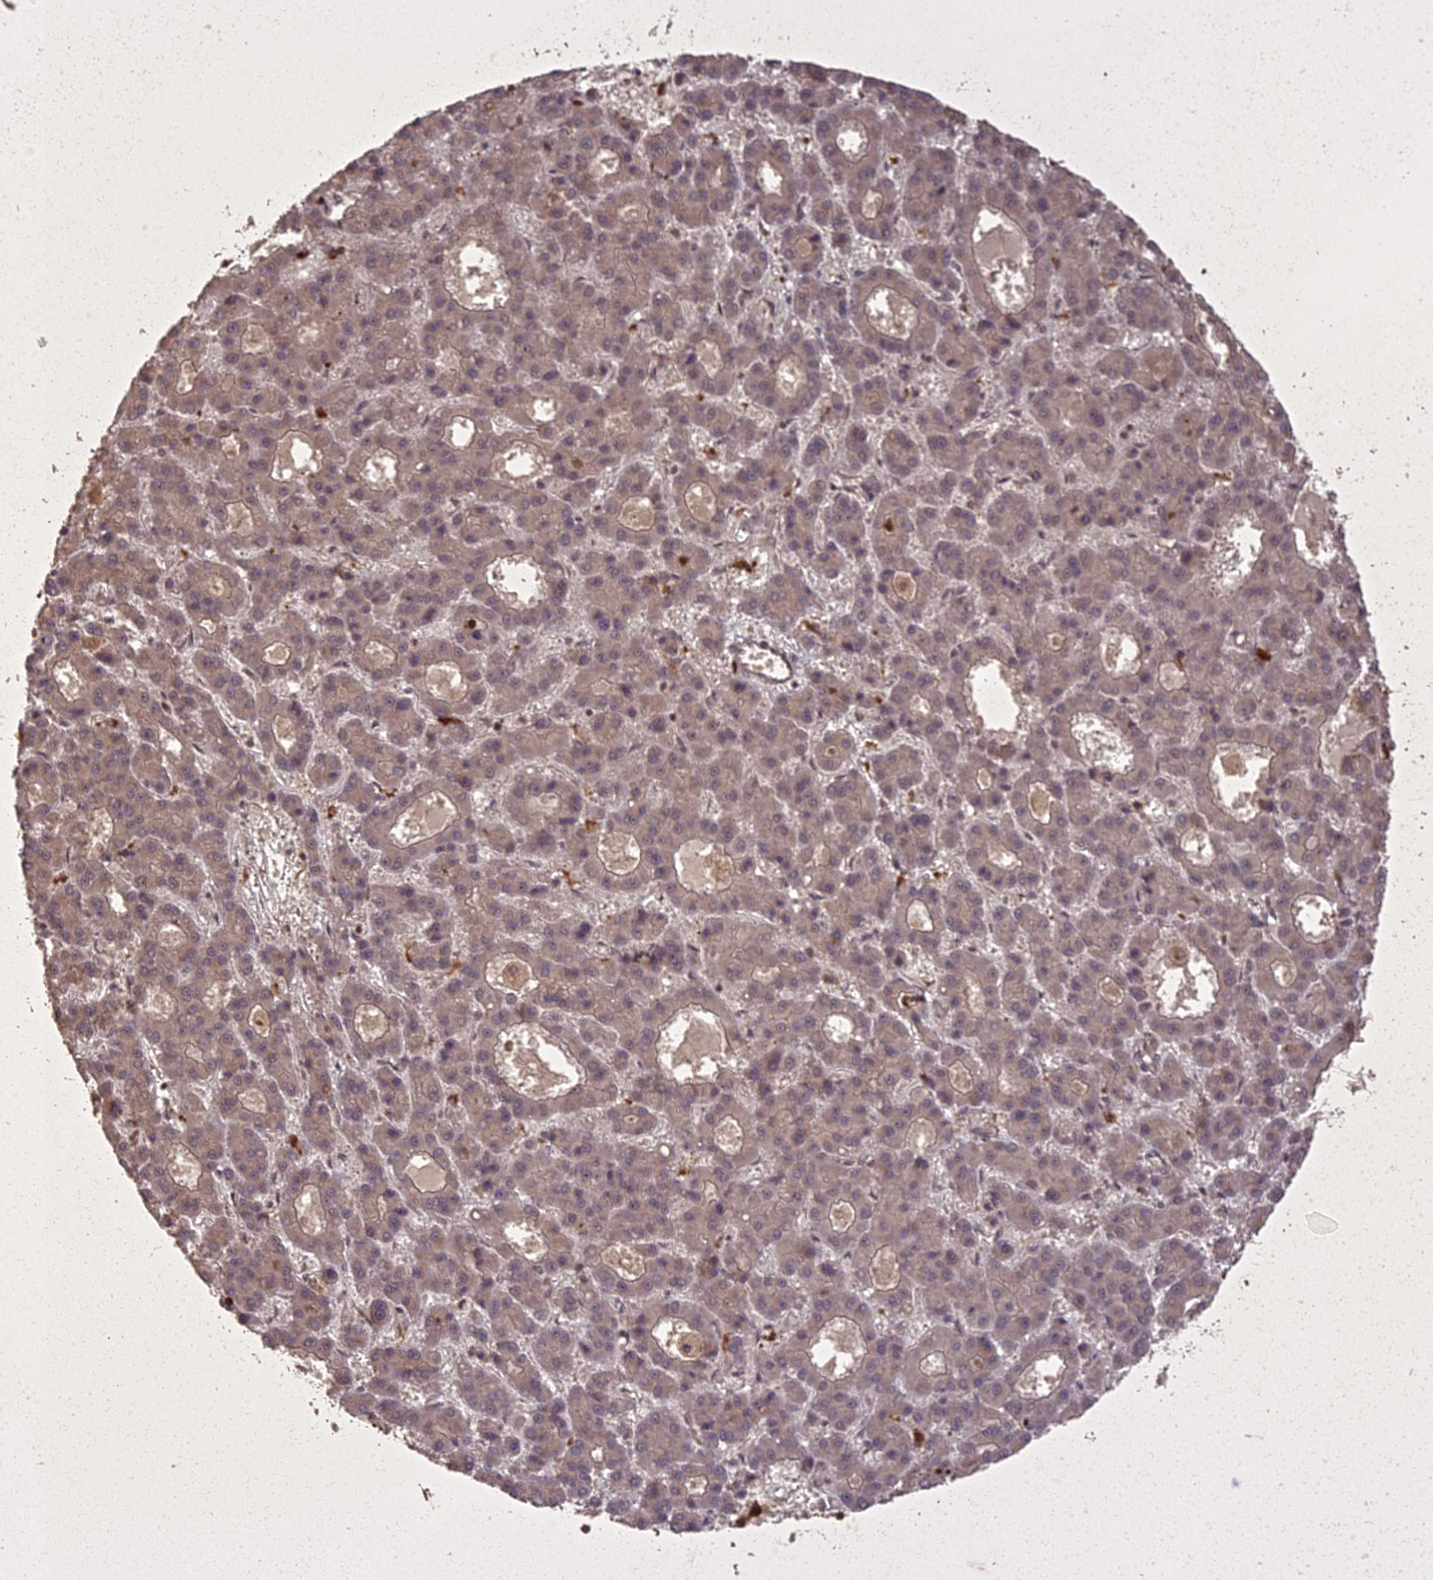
{"staining": {"intensity": "weak", "quantity": "25%-75%", "location": "cytoplasmic/membranous,nuclear"}, "tissue": "liver cancer", "cell_type": "Tumor cells", "image_type": "cancer", "snomed": [{"axis": "morphology", "description": "Carcinoma, Hepatocellular, NOS"}, {"axis": "topography", "description": "Liver"}], "caption": "Protein staining by immunohistochemistry exhibits weak cytoplasmic/membranous and nuclear staining in about 25%-75% of tumor cells in liver cancer.", "gene": "LIN37", "patient": {"sex": "male", "age": 70}}